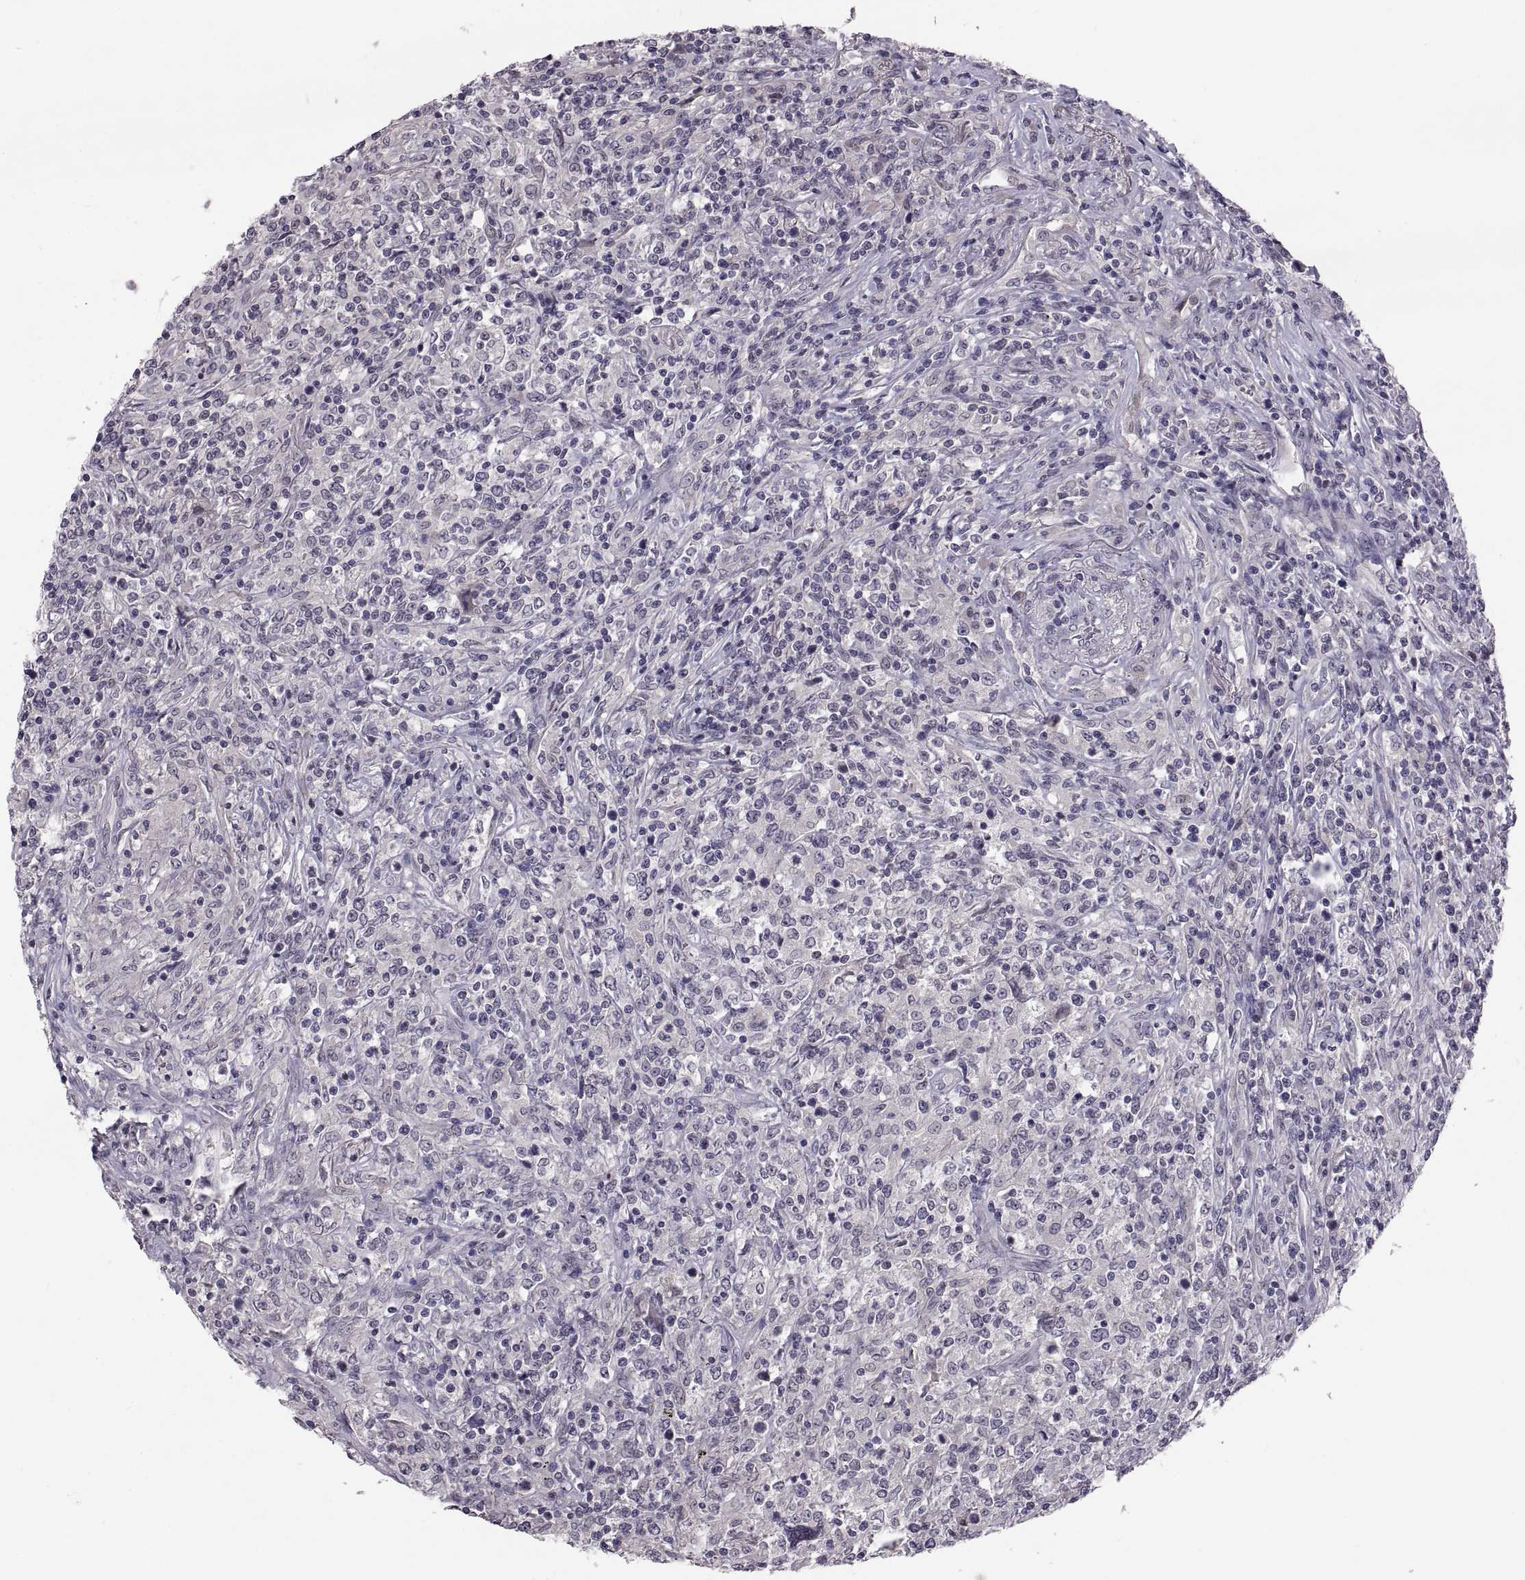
{"staining": {"intensity": "negative", "quantity": "none", "location": "none"}, "tissue": "lymphoma", "cell_type": "Tumor cells", "image_type": "cancer", "snomed": [{"axis": "morphology", "description": "Malignant lymphoma, non-Hodgkin's type, High grade"}, {"axis": "topography", "description": "Lung"}], "caption": "Lymphoma was stained to show a protein in brown. There is no significant positivity in tumor cells. (DAB (3,3'-diaminobenzidine) immunohistochemistry with hematoxylin counter stain).", "gene": "PAX2", "patient": {"sex": "male", "age": 79}}